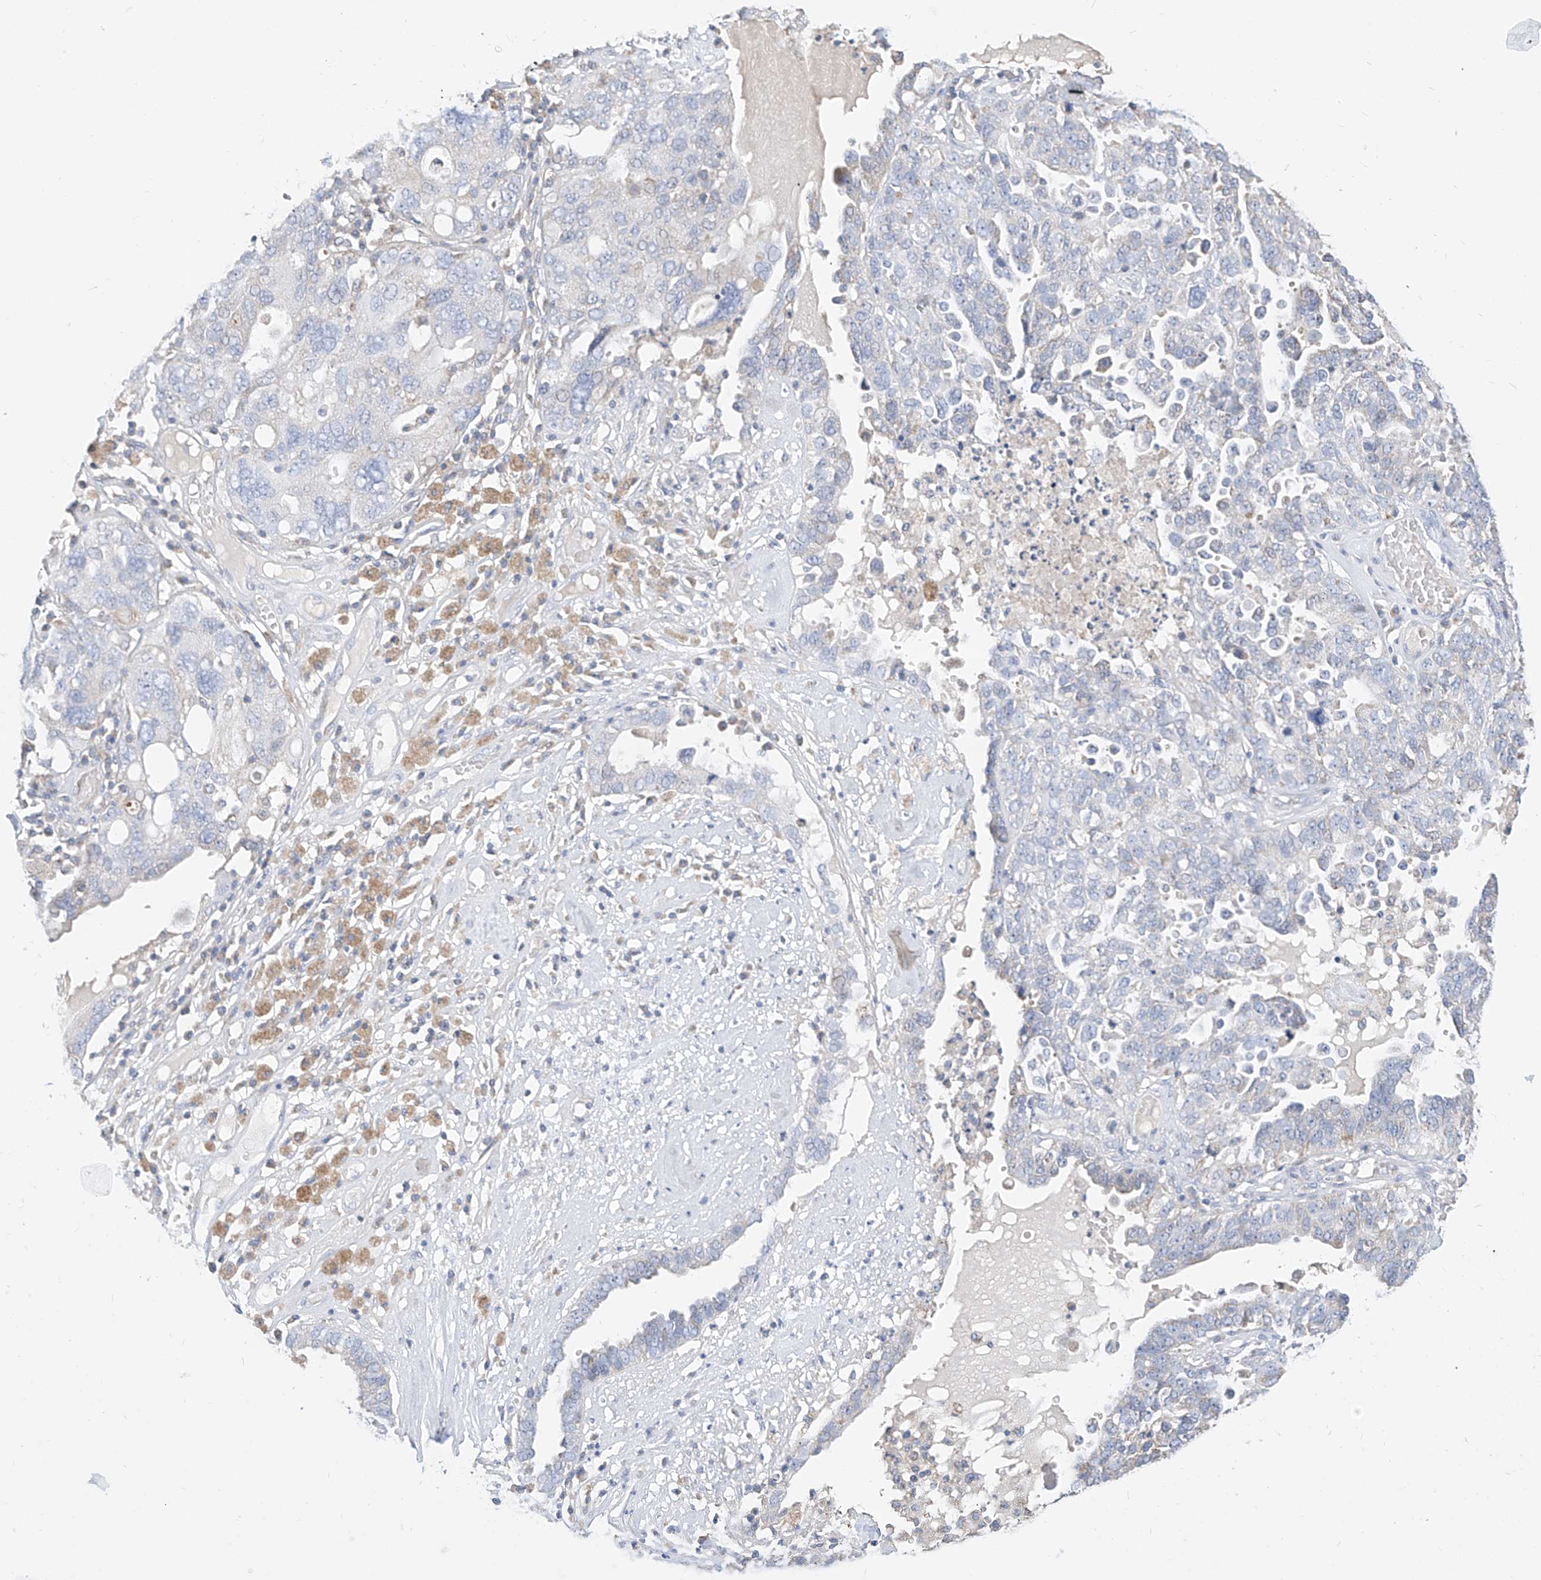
{"staining": {"intensity": "negative", "quantity": "none", "location": "none"}, "tissue": "ovarian cancer", "cell_type": "Tumor cells", "image_type": "cancer", "snomed": [{"axis": "morphology", "description": "Carcinoma, endometroid"}, {"axis": "topography", "description": "Ovary"}], "caption": "This histopathology image is of ovarian cancer (endometroid carcinoma) stained with IHC to label a protein in brown with the nuclei are counter-stained blue. There is no positivity in tumor cells.", "gene": "RASA2", "patient": {"sex": "female", "age": 62}}